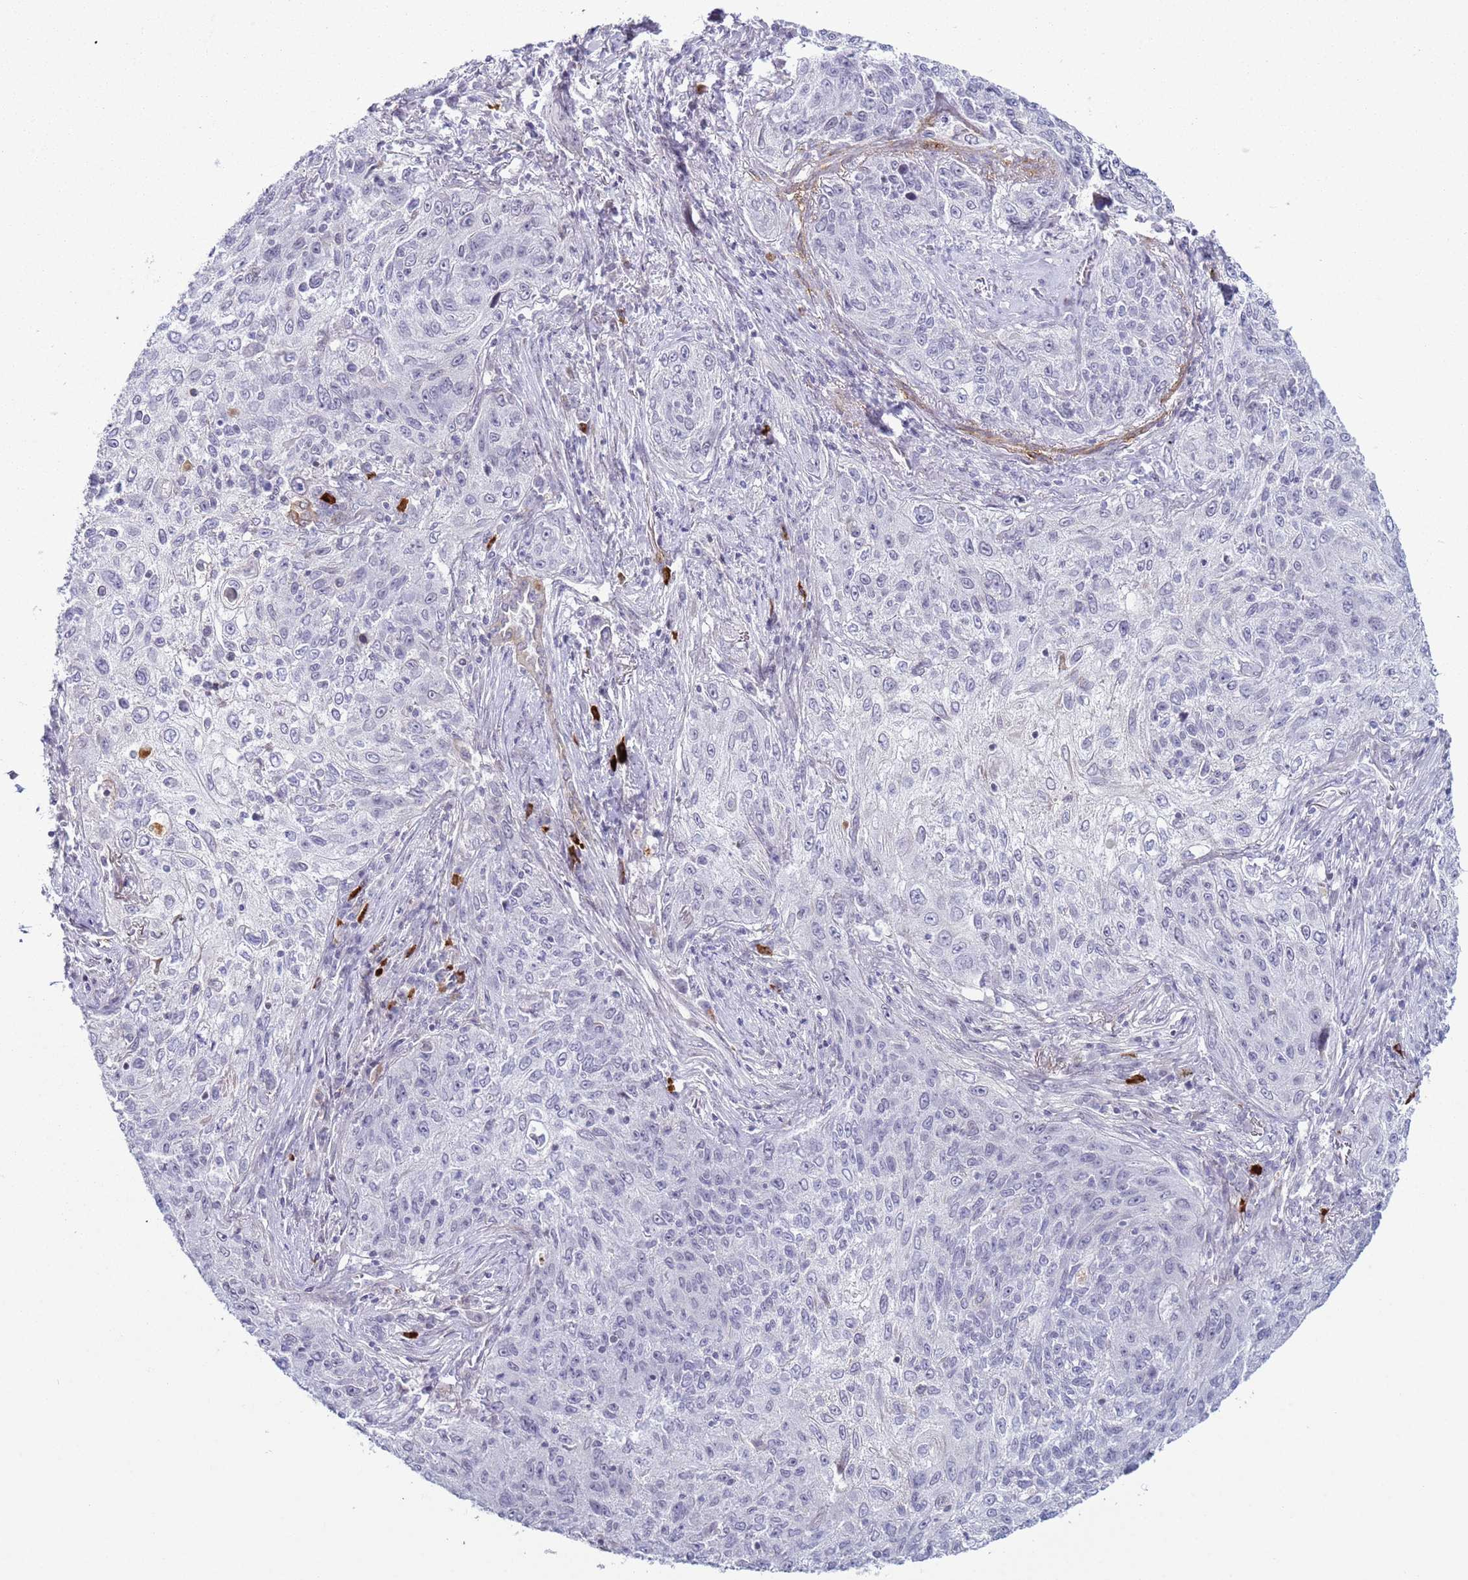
{"staining": {"intensity": "negative", "quantity": "none", "location": "none"}, "tissue": "lung cancer", "cell_type": "Tumor cells", "image_type": "cancer", "snomed": [{"axis": "morphology", "description": "Squamous cell carcinoma, NOS"}, {"axis": "topography", "description": "Lung"}], "caption": "IHC micrograph of squamous cell carcinoma (lung) stained for a protein (brown), which reveals no expression in tumor cells.", "gene": "NPAP1", "patient": {"sex": "female", "age": 69}}